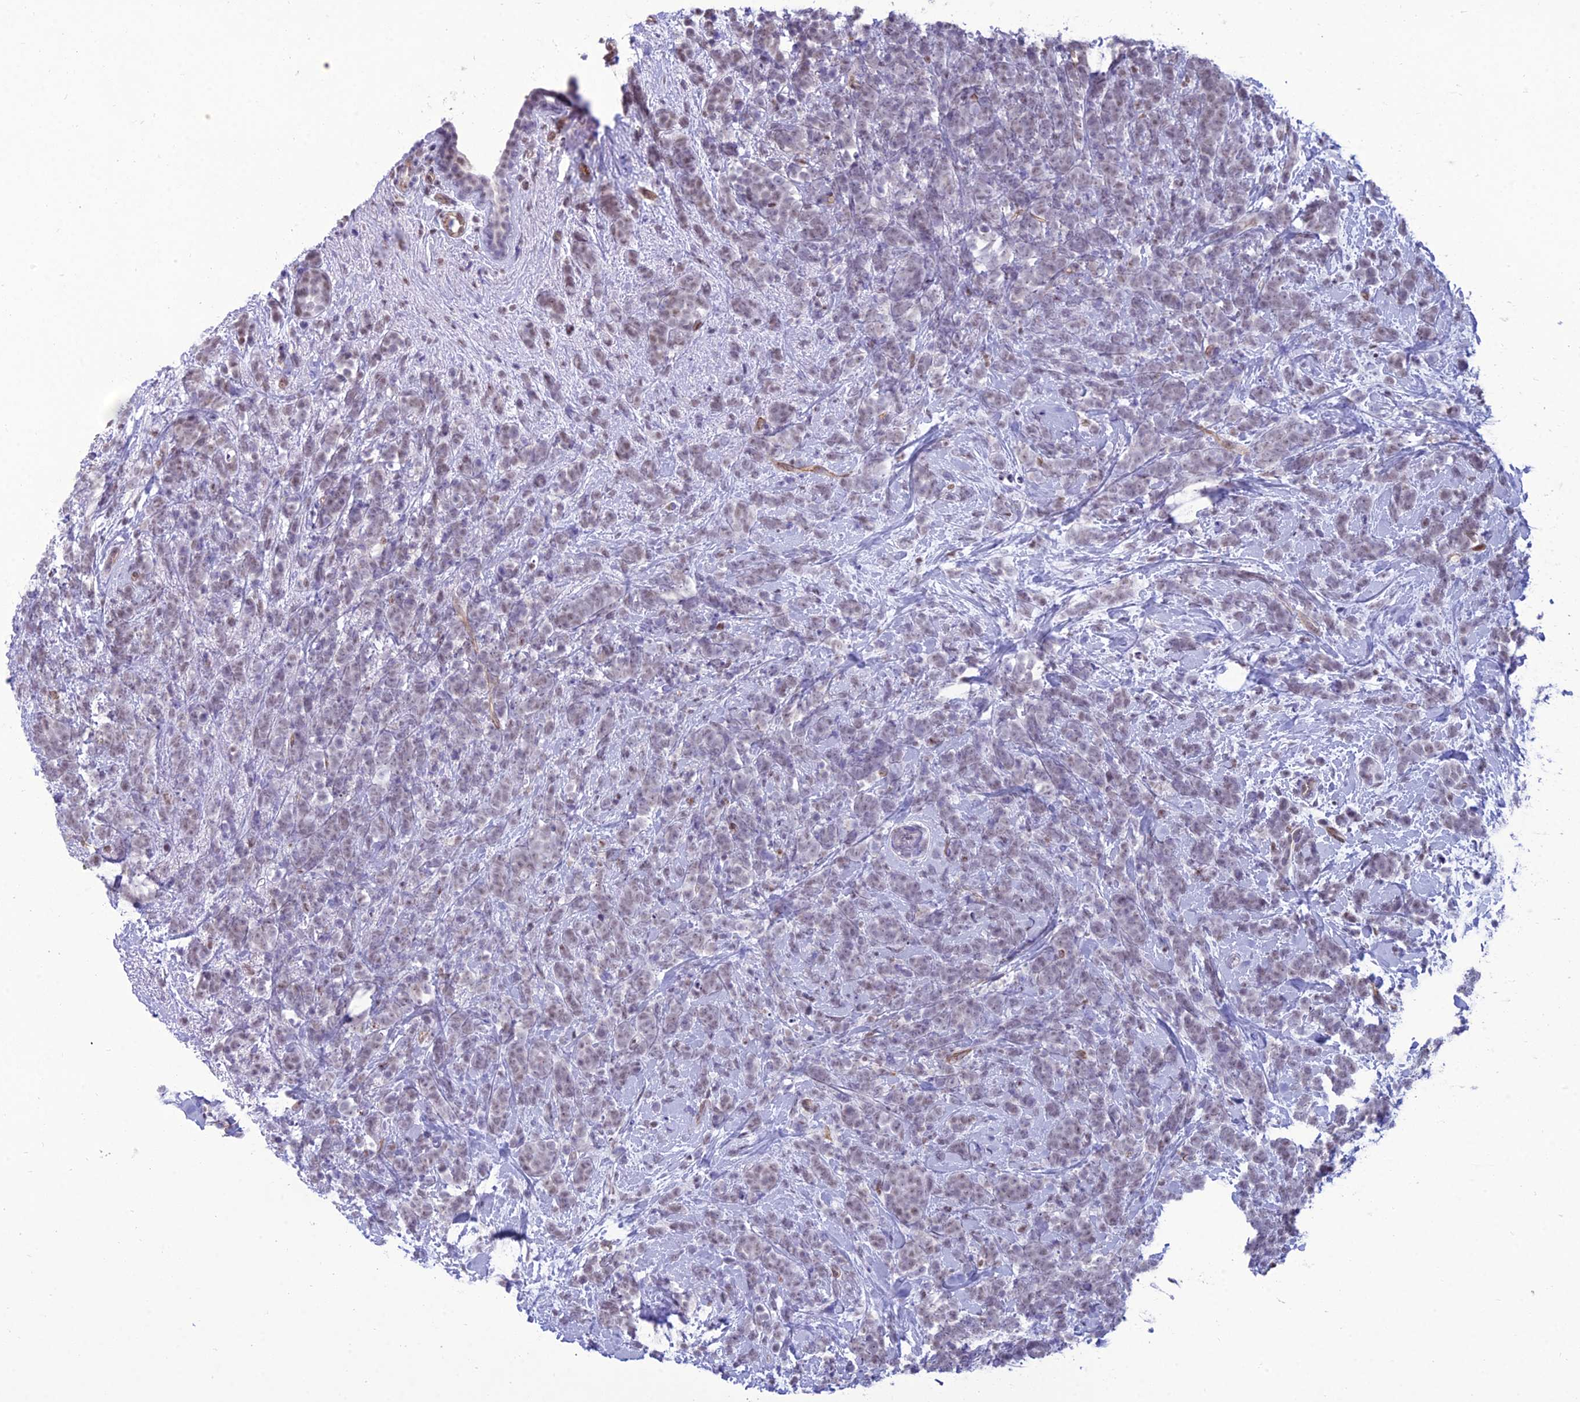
{"staining": {"intensity": "weak", "quantity": "<25%", "location": "nuclear"}, "tissue": "breast cancer", "cell_type": "Tumor cells", "image_type": "cancer", "snomed": [{"axis": "morphology", "description": "Lobular carcinoma"}, {"axis": "topography", "description": "Breast"}], "caption": "Protein analysis of breast cancer demonstrates no significant positivity in tumor cells. (DAB (3,3'-diaminobenzidine) IHC visualized using brightfield microscopy, high magnification).", "gene": "RANBP3", "patient": {"sex": "female", "age": 58}}